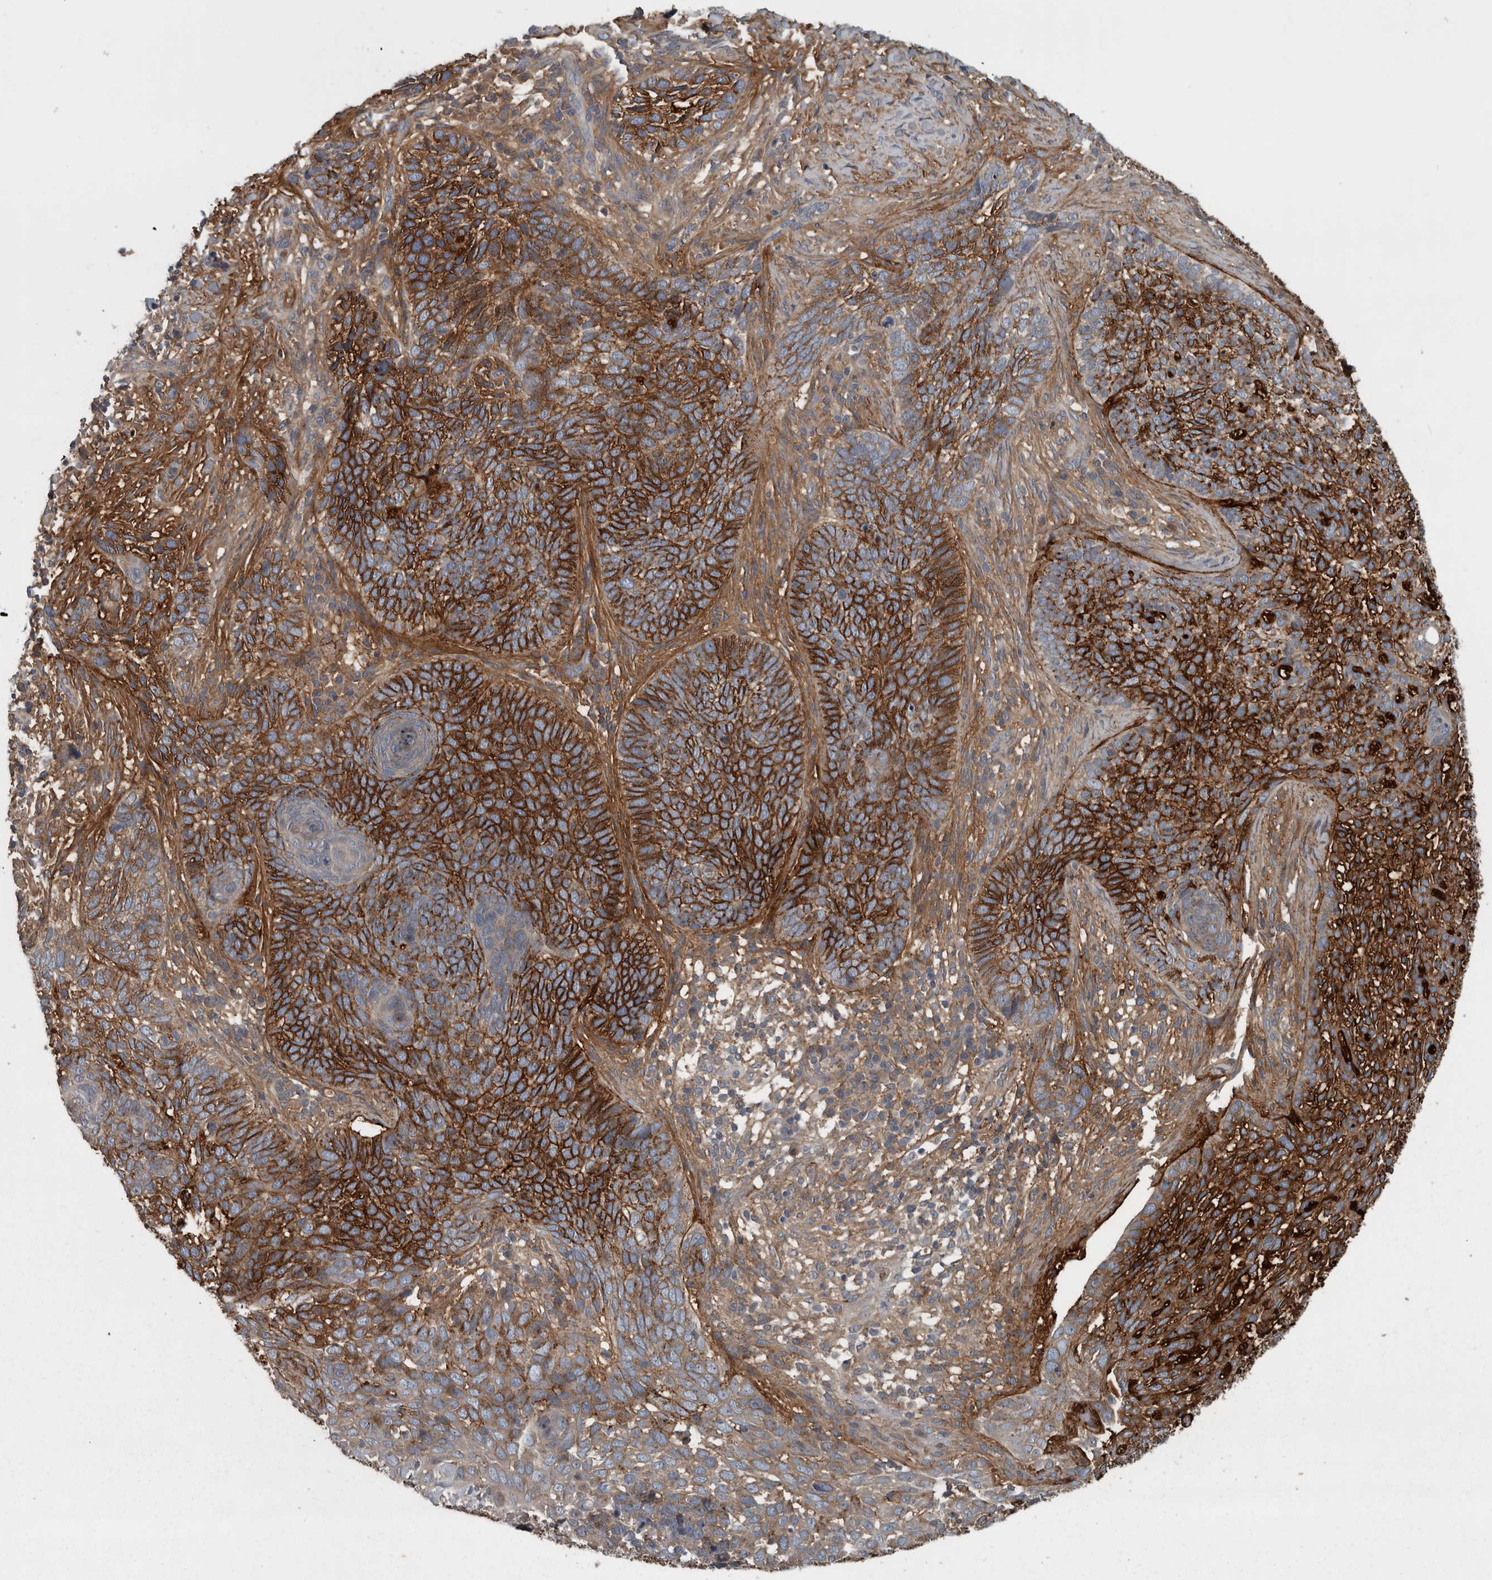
{"staining": {"intensity": "strong", "quantity": ">75%", "location": "cytoplasmic/membranous"}, "tissue": "skin cancer", "cell_type": "Tumor cells", "image_type": "cancer", "snomed": [{"axis": "morphology", "description": "Basal cell carcinoma"}, {"axis": "topography", "description": "Skin"}], "caption": "Protein expression analysis of basal cell carcinoma (skin) shows strong cytoplasmic/membranous staining in approximately >75% of tumor cells. (brown staining indicates protein expression, while blue staining denotes nuclei).", "gene": "EXOC8", "patient": {"sex": "female", "age": 64}}